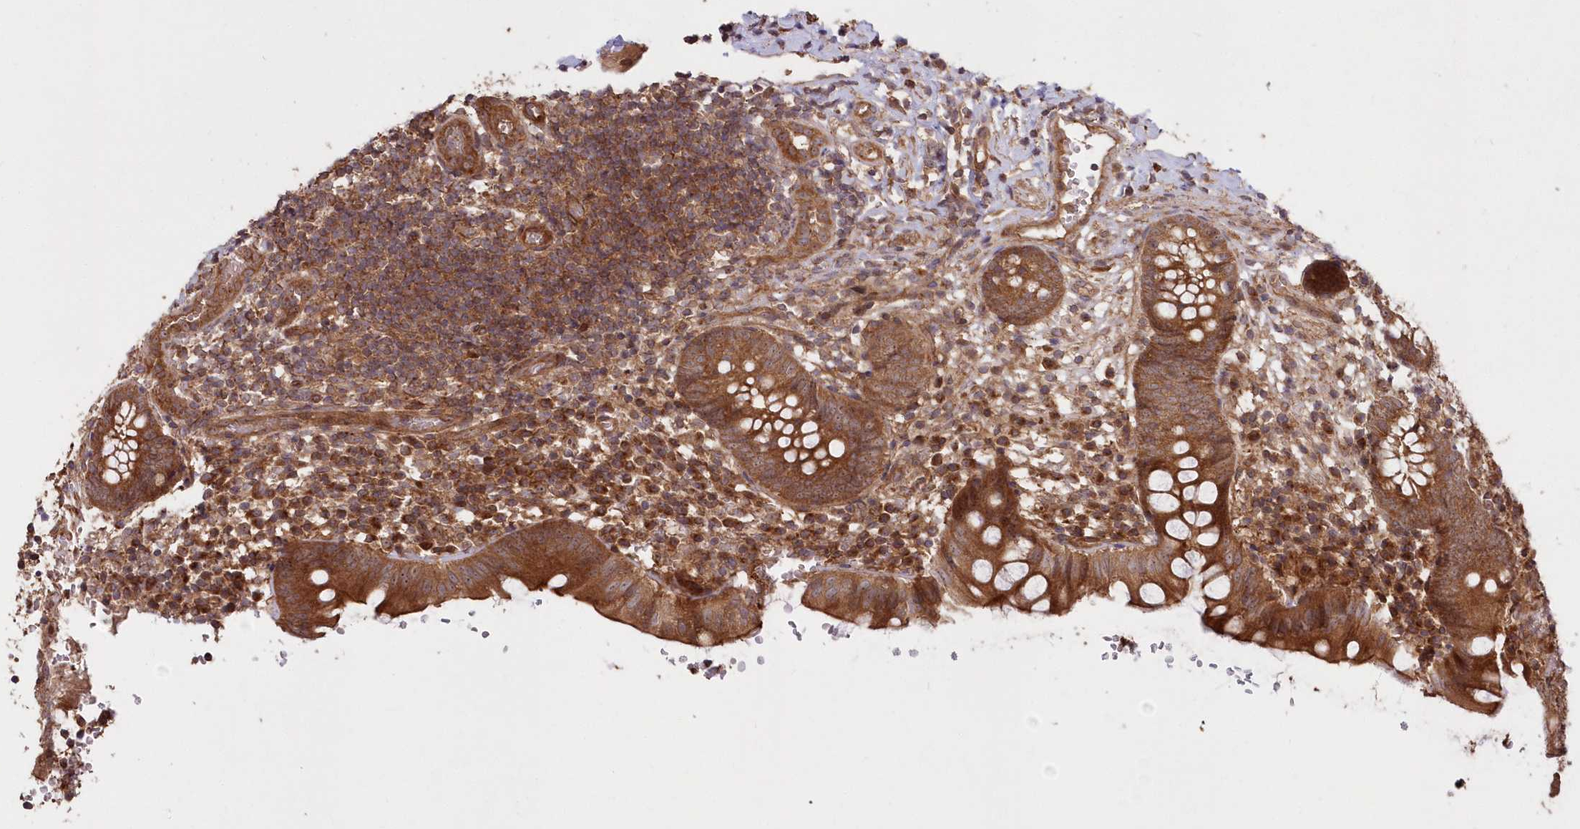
{"staining": {"intensity": "strong", "quantity": ">75%", "location": "cytoplasmic/membranous,nuclear"}, "tissue": "appendix", "cell_type": "Glandular cells", "image_type": "normal", "snomed": [{"axis": "morphology", "description": "Normal tissue, NOS"}, {"axis": "topography", "description": "Appendix"}], "caption": "This photomicrograph shows immunohistochemistry staining of benign appendix, with high strong cytoplasmic/membranous,nuclear staining in about >75% of glandular cells.", "gene": "TBCA", "patient": {"sex": "male", "age": 8}}